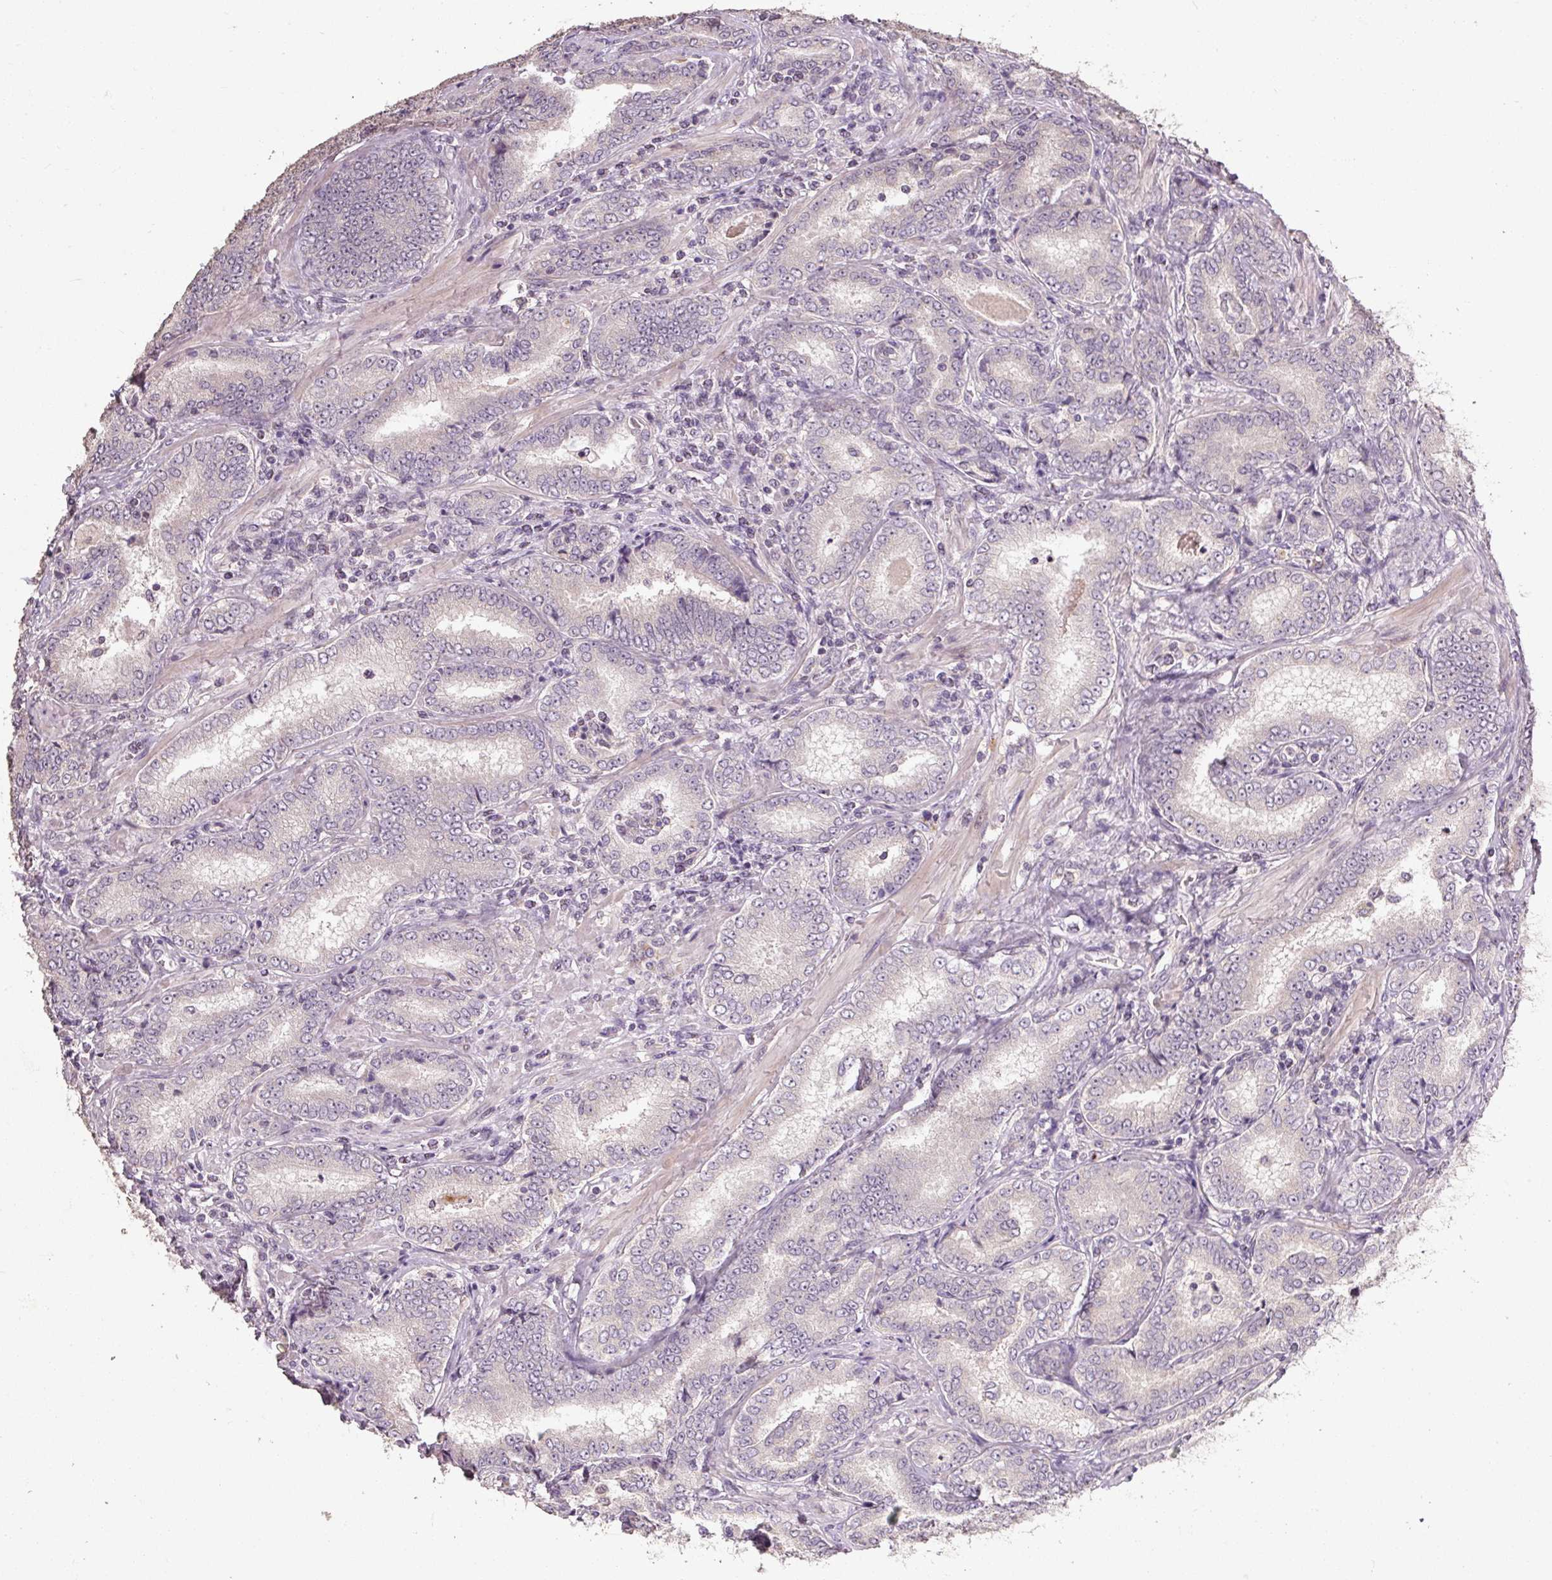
{"staining": {"intensity": "negative", "quantity": "none", "location": "none"}, "tissue": "prostate cancer", "cell_type": "Tumor cells", "image_type": "cancer", "snomed": [{"axis": "morphology", "description": "Adenocarcinoma, High grade"}, {"axis": "topography", "description": "Prostate"}], "caption": "Immunohistochemical staining of high-grade adenocarcinoma (prostate) exhibits no significant staining in tumor cells.", "gene": "CFAP65", "patient": {"sex": "male", "age": 72}}